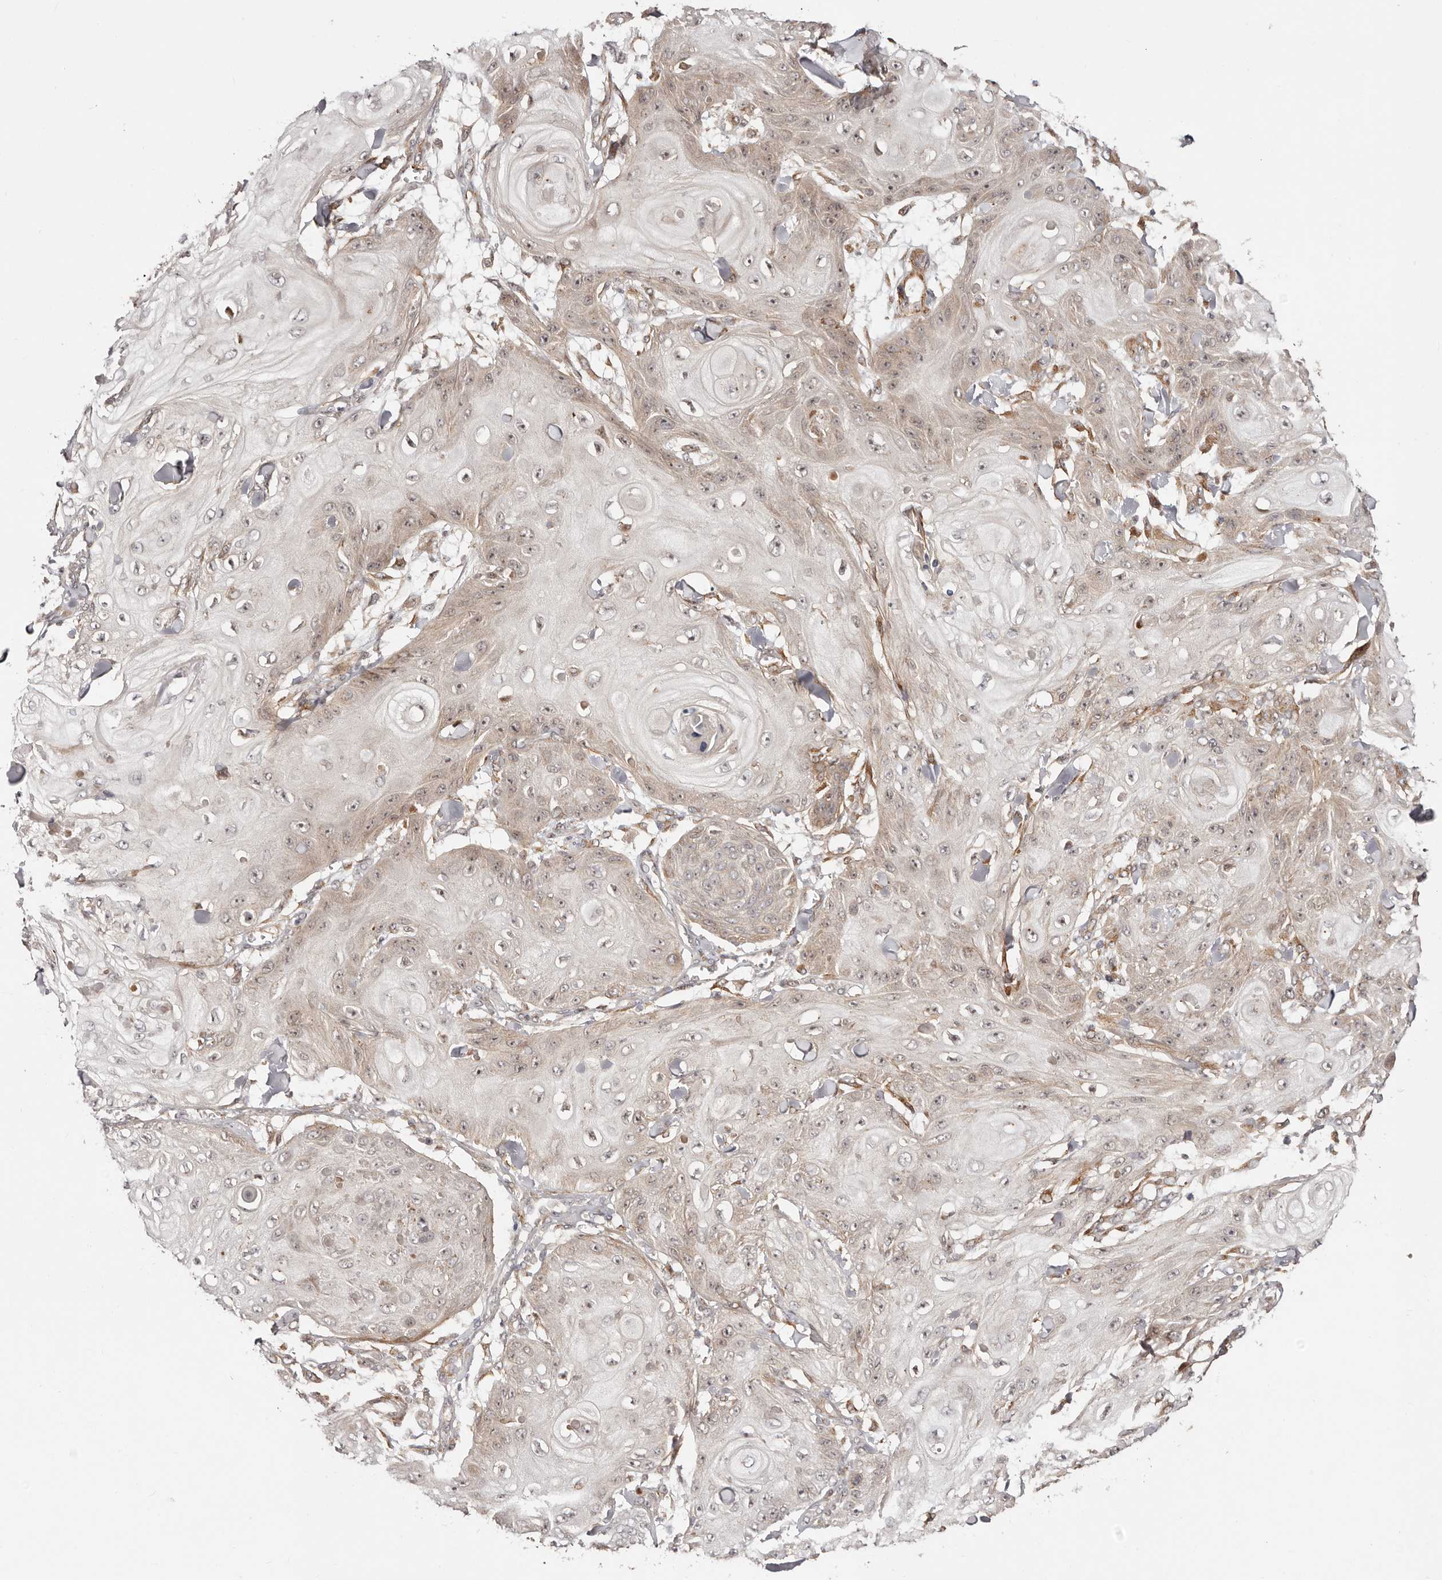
{"staining": {"intensity": "weak", "quantity": ">75%", "location": "cytoplasmic/membranous,nuclear"}, "tissue": "skin cancer", "cell_type": "Tumor cells", "image_type": "cancer", "snomed": [{"axis": "morphology", "description": "Squamous cell carcinoma, NOS"}, {"axis": "topography", "description": "Skin"}], "caption": "Skin cancer (squamous cell carcinoma) tissue reveals weak cytoplasmic/membranous and nuclear staining in approximately >75% of tumor cells (DAB IHC, brown staining for protein, blue staining for nuclei).", "gene": "MICAL2", "patient": {"sex": "male", "age": 74}}